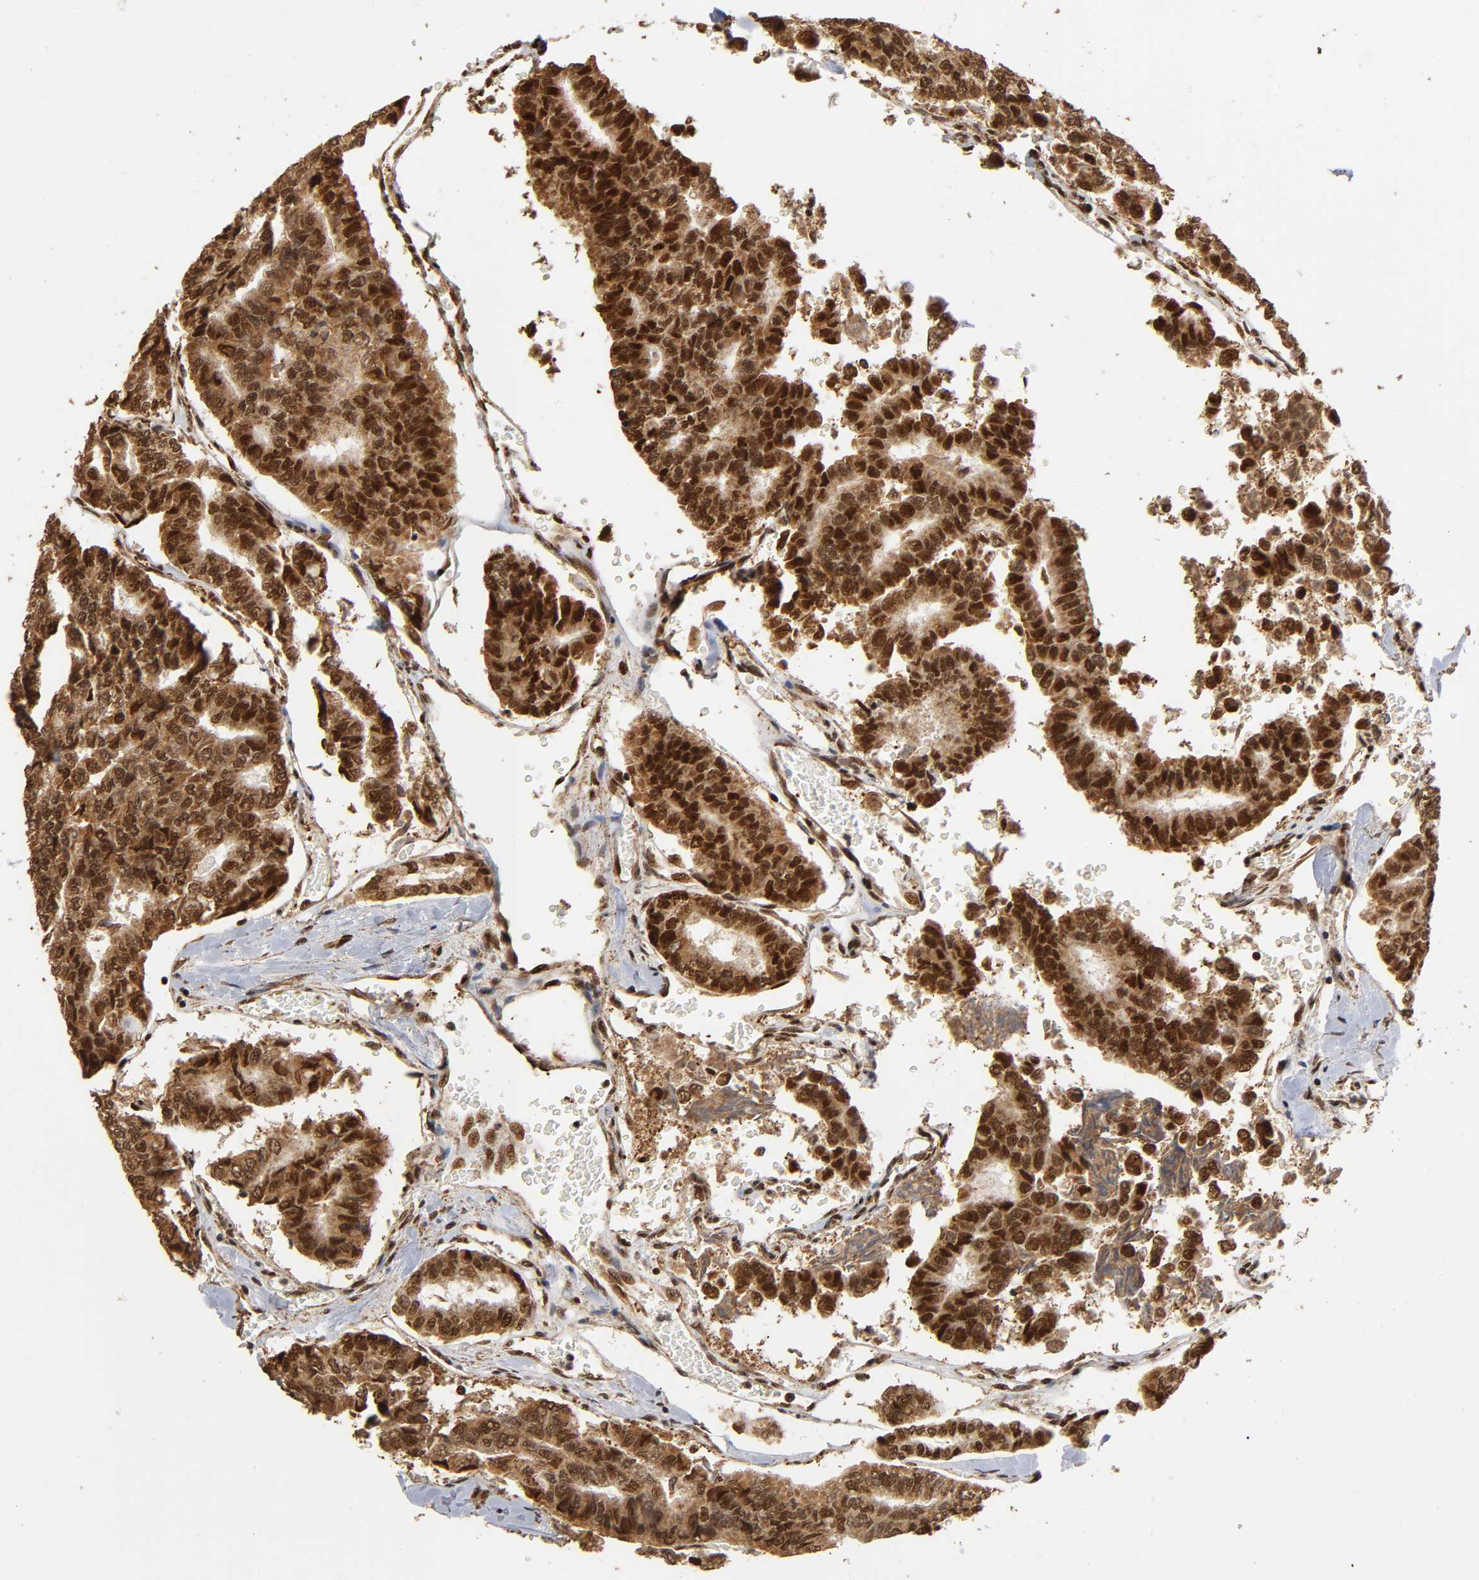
{"staining": {"intensity": "strong", "quantity": ">75%", "location": "cytoplasmic/membranous,nuclear"}, "tissue": "thyroid cancer", "cell_type": "Tumor cells", "image_type": "cancer", "snomed": [{"axis": "morphology", "description": "Papillary adenocarcinoma, NOS"}, {"axis": "topography", "description": "Thyroid gland"}], "caption": "Tumor cells display high levels of strong cytoplasmic/membranous and nuclear positivity in about >75% of cells in human papillary adenocarcinoma (thyroid).", "gene": "RNF122", "patient": {"sex": "female", "age": 35}}